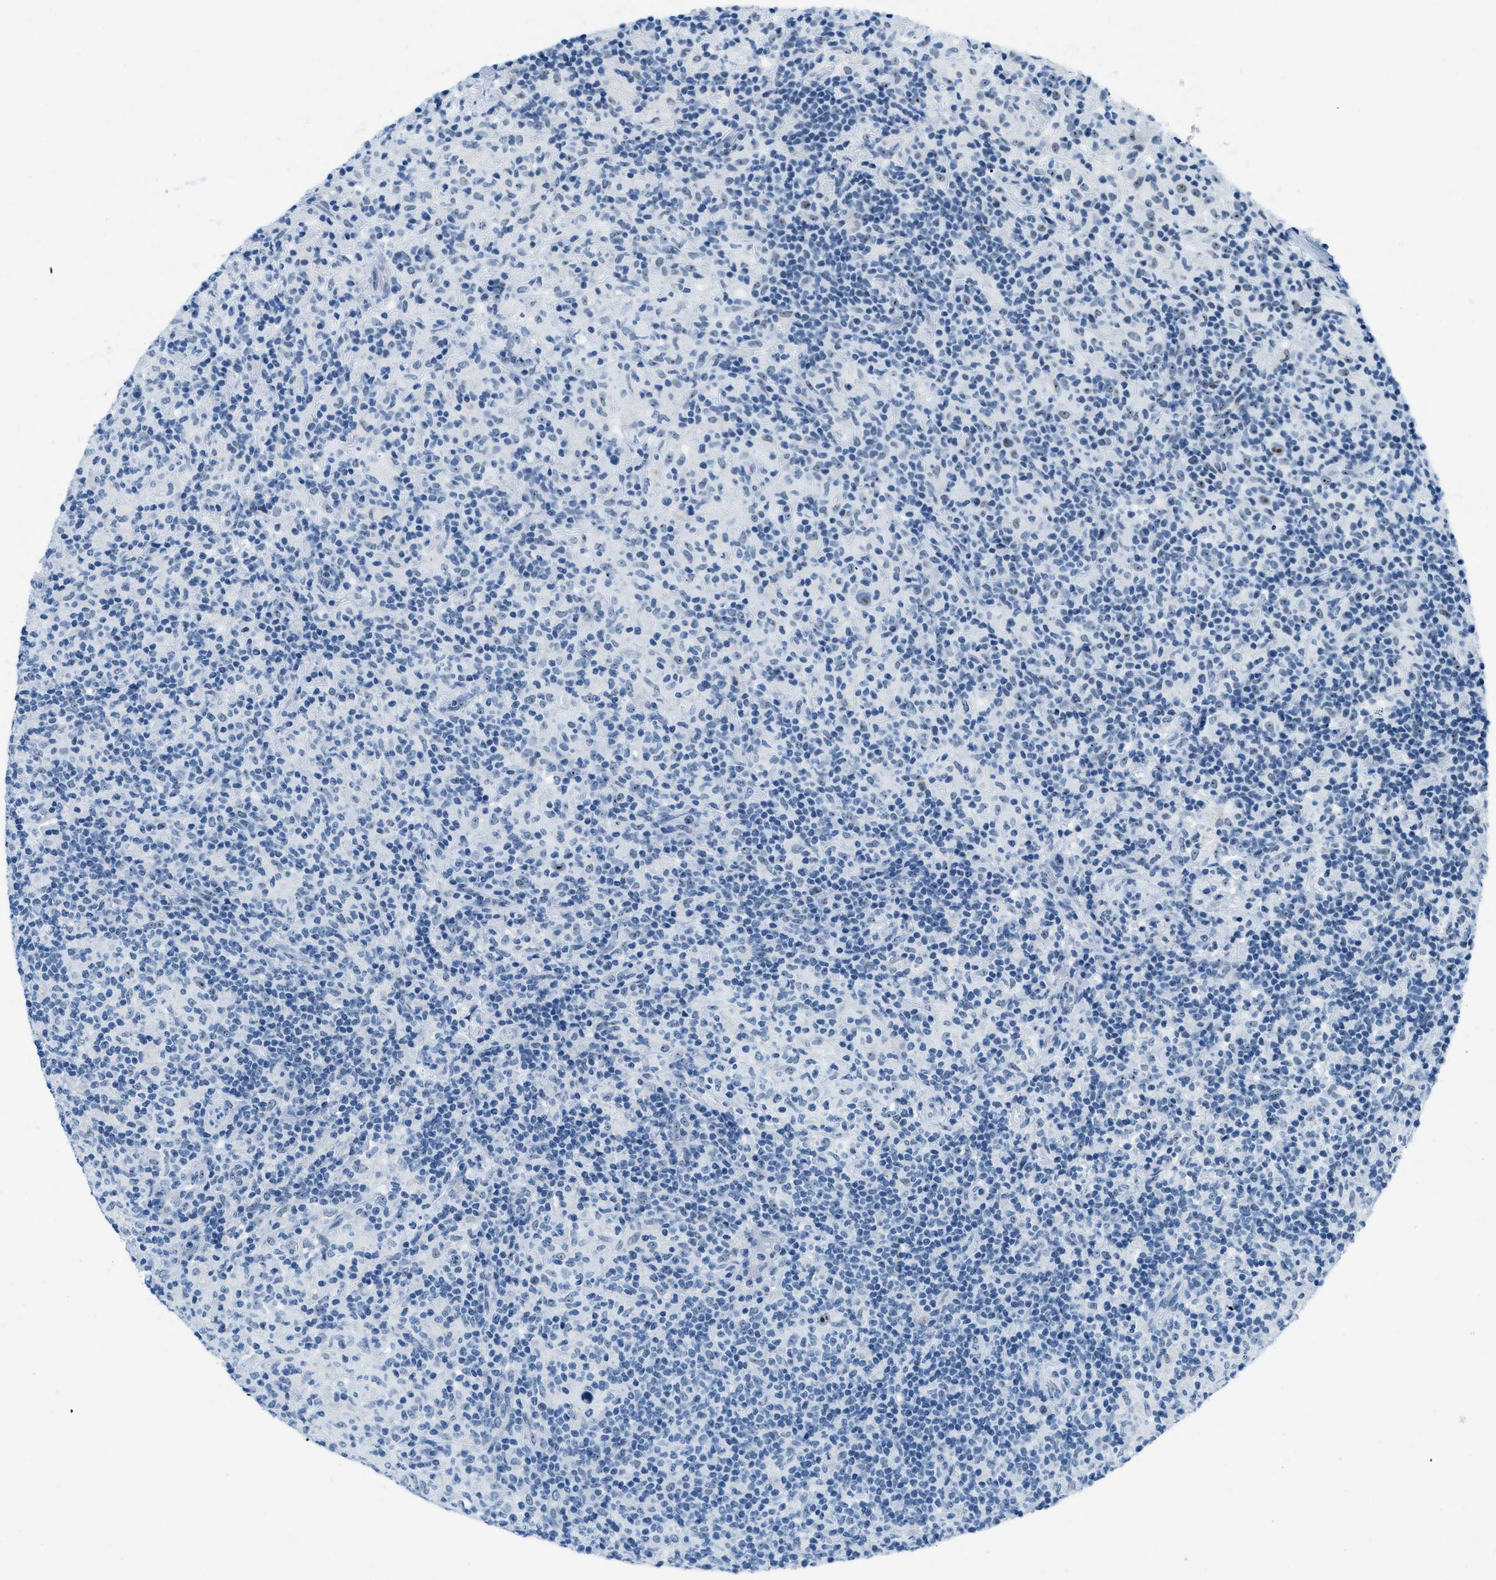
{"staining": {"intensity": "negative", "quantity": "none", "location": "none"}, "tissue": "lymphoma", "cell_type": "Tumor cells", "image_type": "cancer", "snomed": [{"axis": "morphology", "description": "Hodgkin's disease, NOS"}, {"axis": "topography", "description": "Lymph node"}], "caption": "Tumor cells are negative for protein expression in human lymphoma.", "gene": "PLA2G2A", "patient": {"sex": "male", "age": 70}}